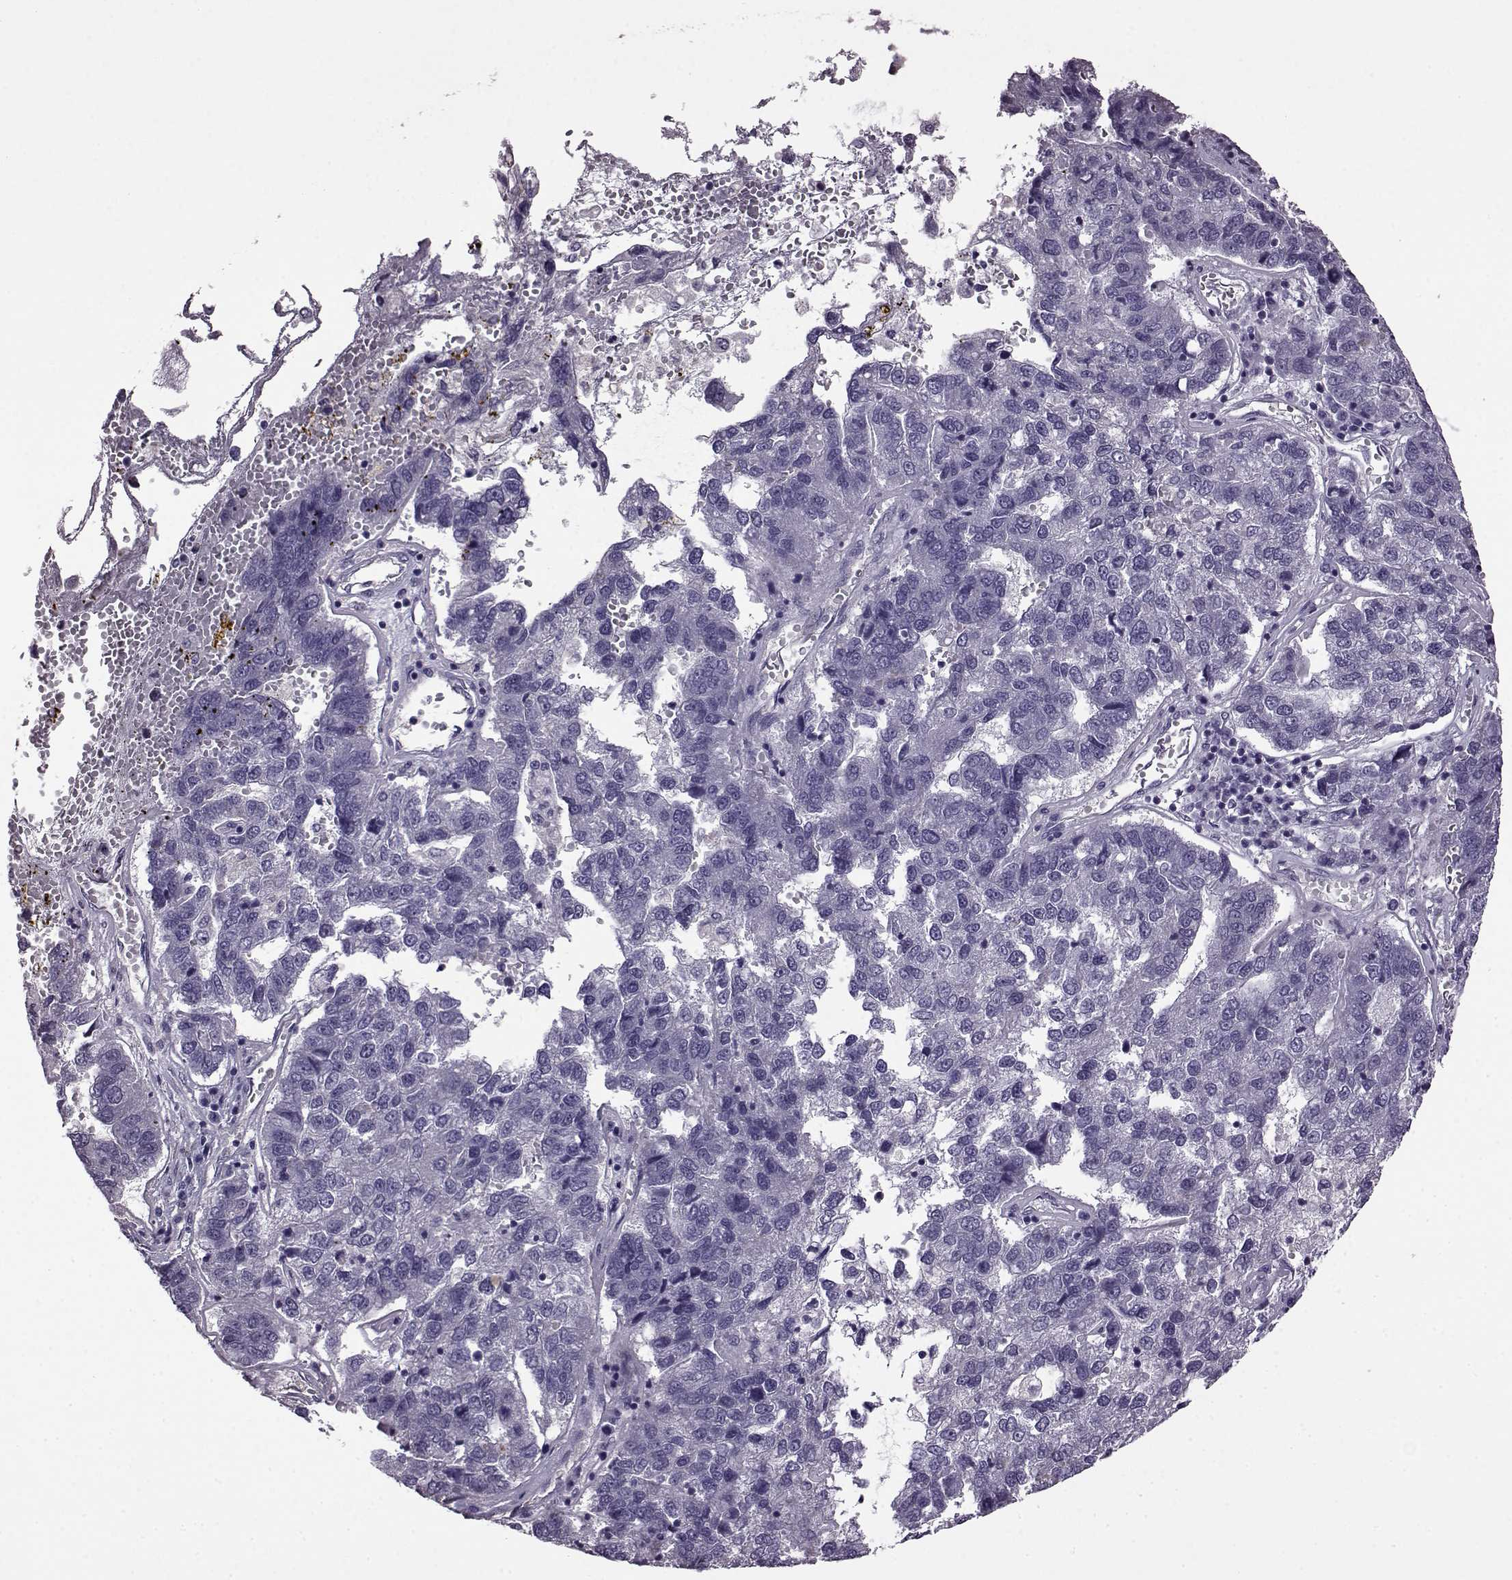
{"staining": {"intensity": "negative", "quantity": "none", "location": "none"}, "tissue": "pancreatic cancer", "cell_type": "Tumor cells", "image_type": "cancer", "snomed": [{"axis": "morphology", "description": "Adenocarcinoma, NOS"}, {"axis": "topography", "description": "Pancreas"}], "caption": "Micrograph shows no protein staining in tumor cells of pancreatic cancer tissue.", "gene": "EDDM3B", "patient": {"sex": "female", "age": 61}}